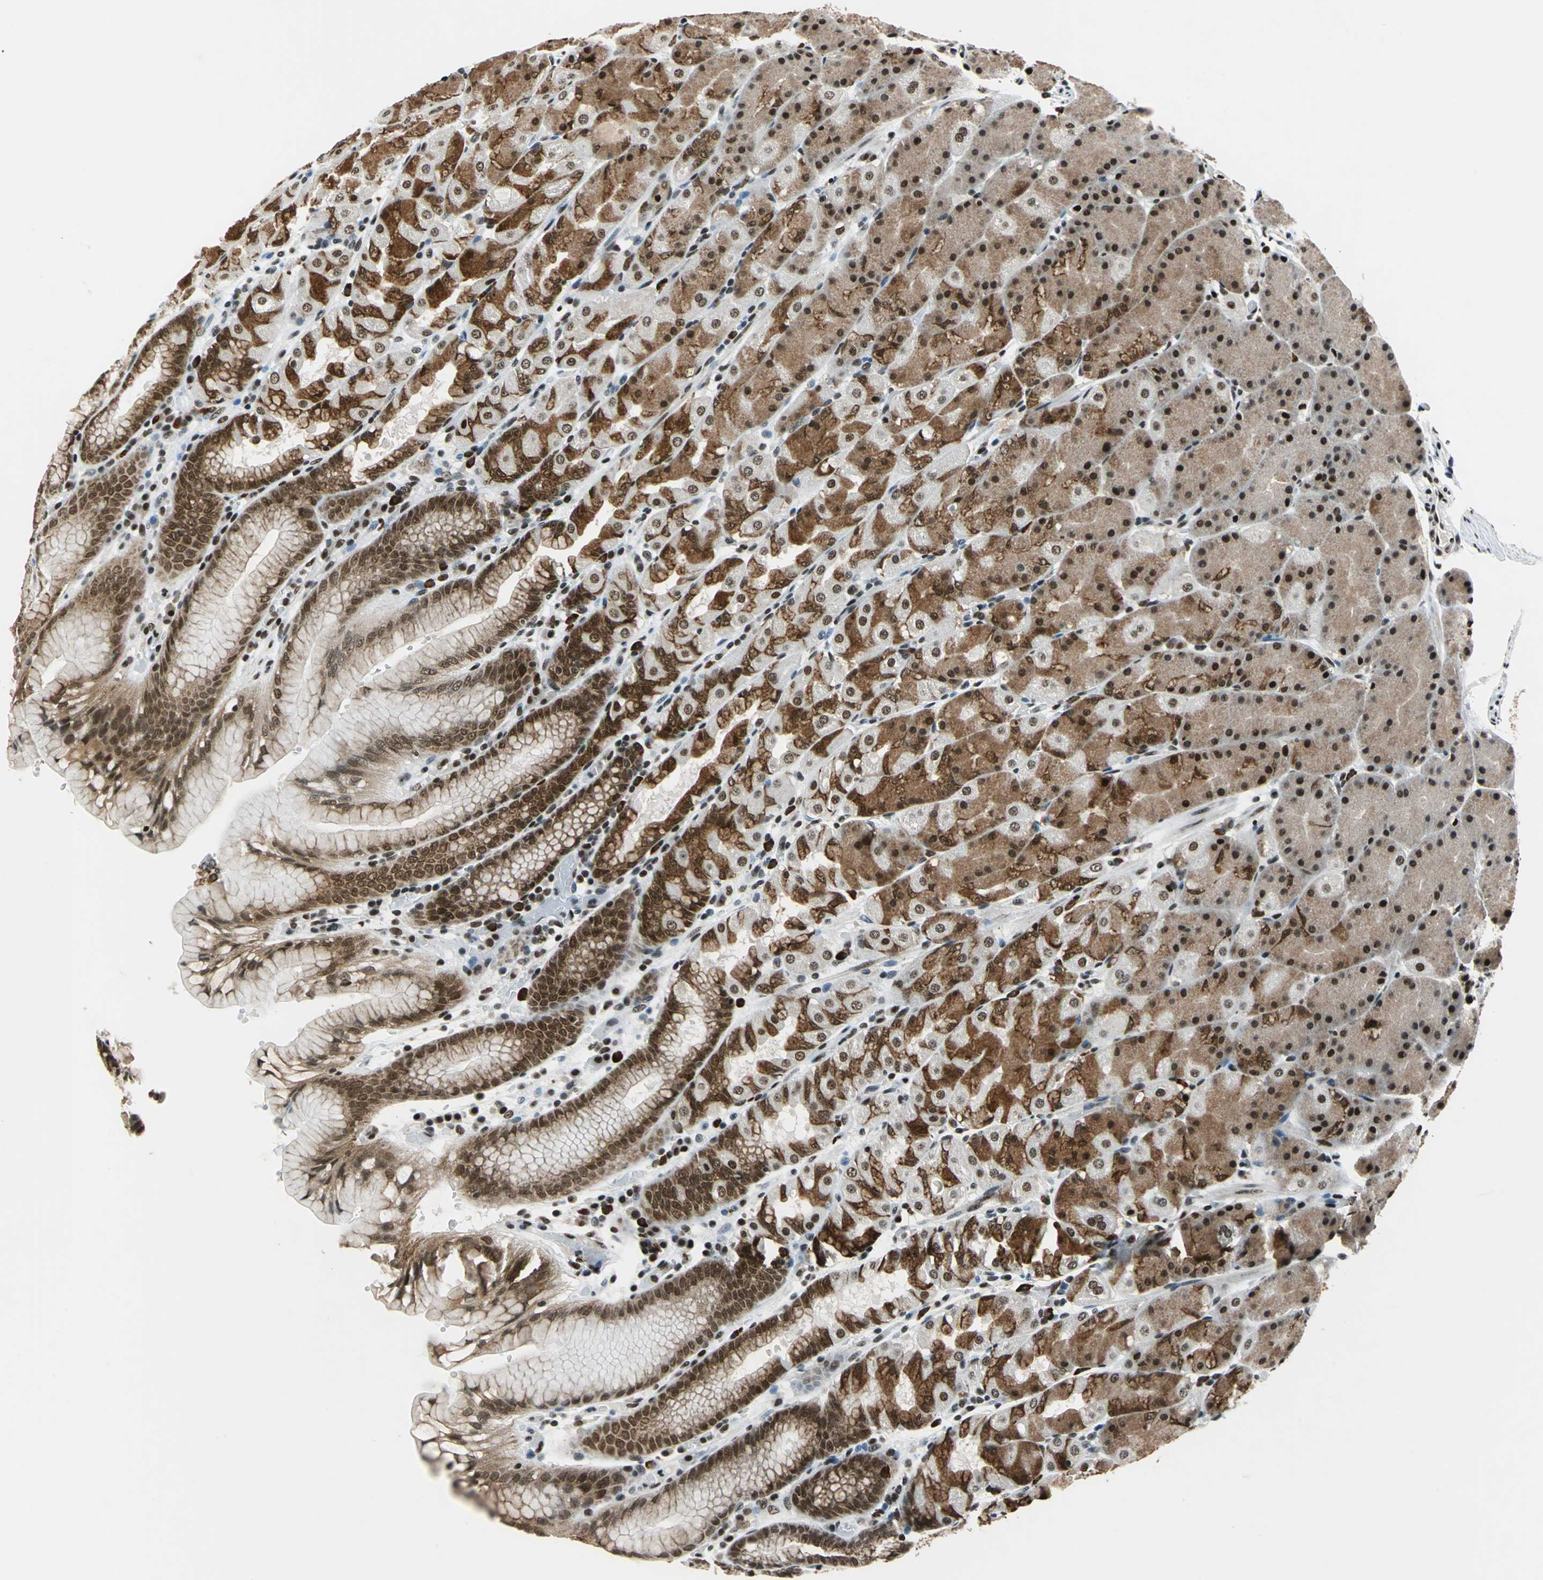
{"staining": {"intensity": "moderate", "quantity": ">75%", "location": "cytoplasmic/membranous,nuclear"}, "tissue": "stomach", "cell_type": "Glandular cells", "image_type": "normal", "snomed": [{"axis": "morphology", "description": "Normal tissue, NOS"}, {"axis": "topography", "description": "Stomach, upper"}, {"axis": "topography", "description": "Stomach"}], "caption": "The histopathology image demonstrates staining of normal stomach, revealing moderate cytoplasmic/membranous,nuclear protein staining (brown color) within glandular cells. (DAB (3,3'-diaminobenzidine) IHC with brightfield microscopy, high magnification).", "gene": "BCLAF1", "patient": {"sex": "male", "age": 76}}